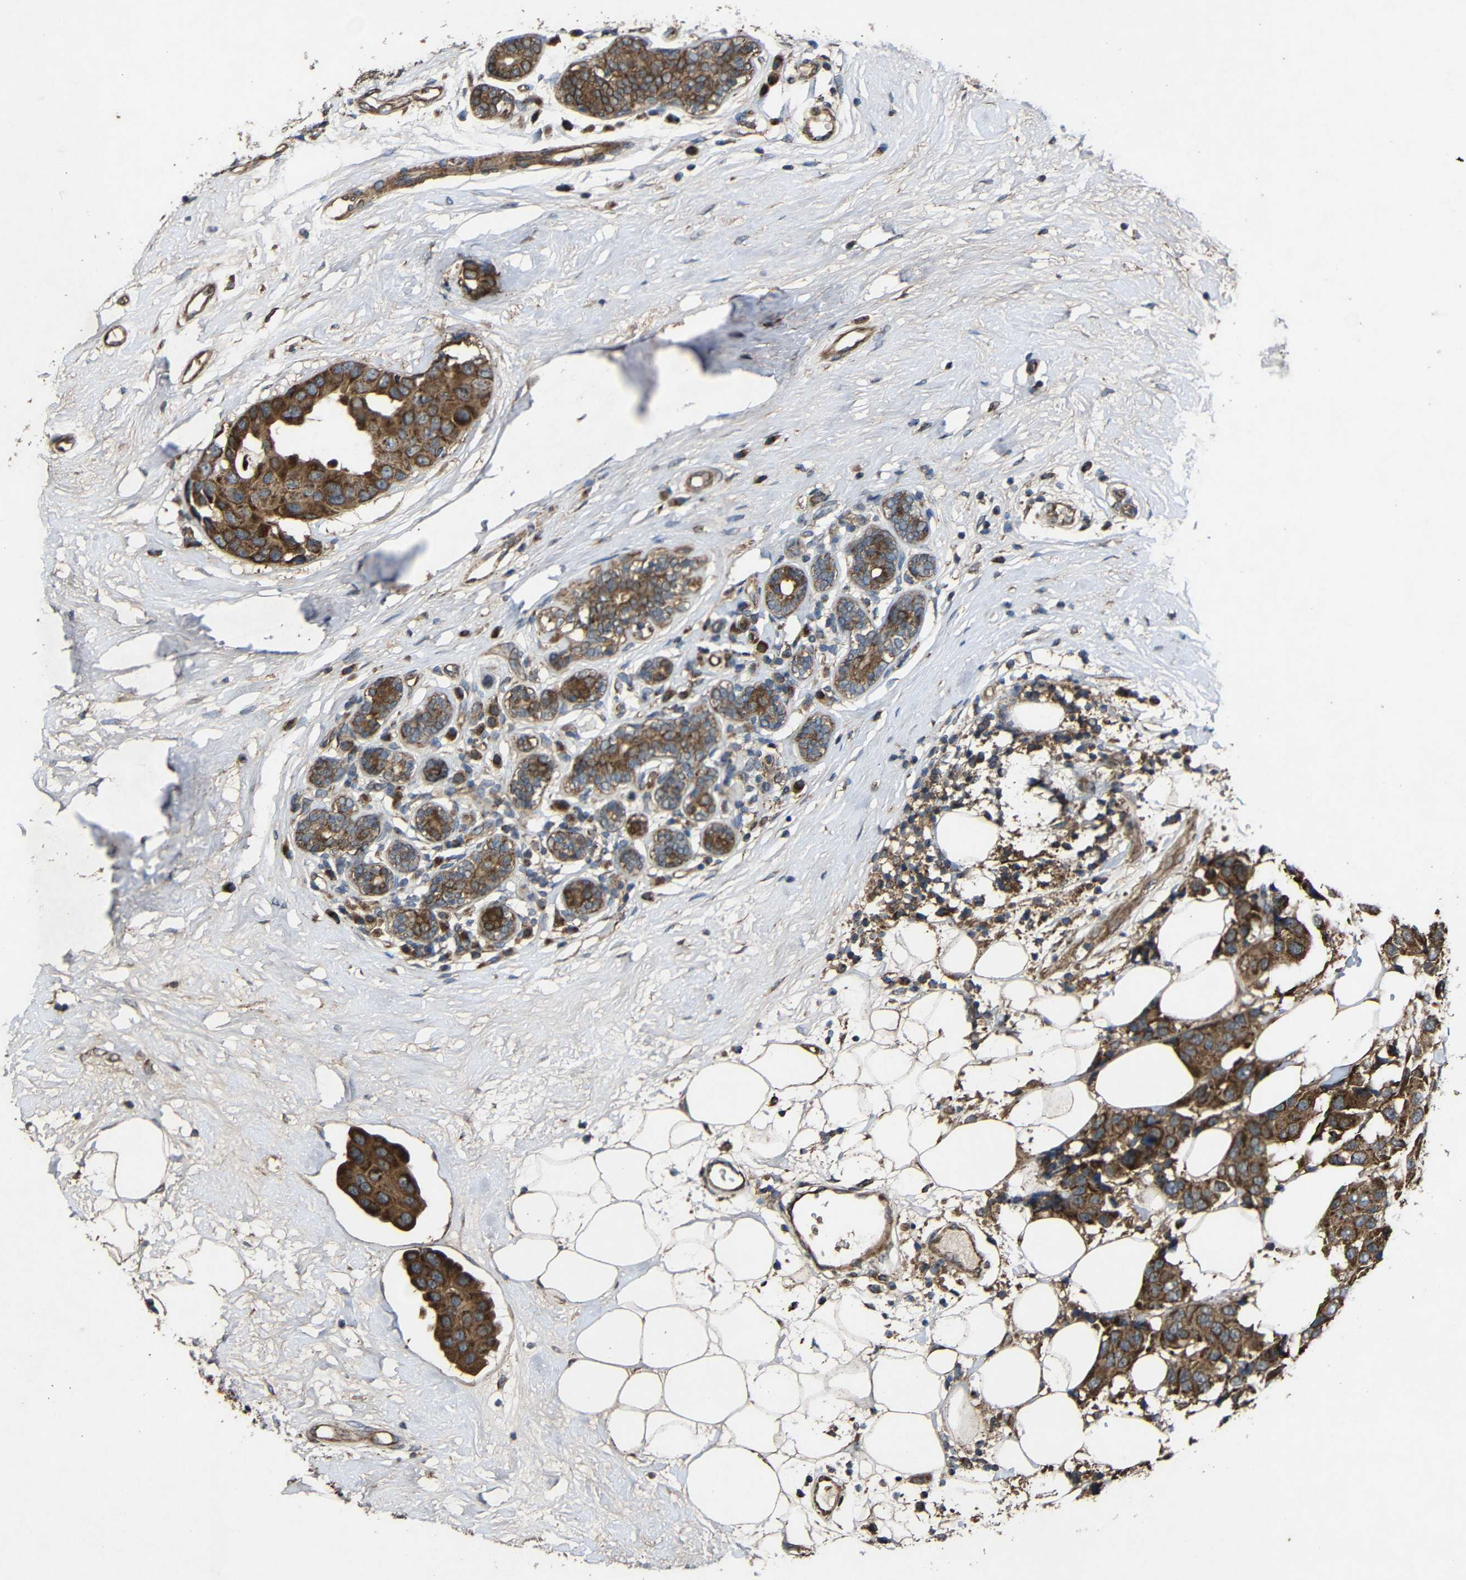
{"staining": {"intensity": "strong", "quantity": ">75%", "location": "cytoplasmic/membranous"}, "tissue": "breast cancer", "cell_type": "Tumor cells", "image_type": "cancer", "snomed": [{"axis": "morphology", "description": "Normal tissue, NOS"}, {"axis": "morphology", "description": "Duct carcinoma"}, {"axis": "topography", "description": "Breast"}], "caption": "About >75% of tumor cells in human infiltrating ductal carcinoma (breast) display strong cytoplasmic/membranous protein expression as visualized by brown immunohistochemical staining.", "gene": "C1GALT1", "patient": {"sex": "female", "age": 39}}